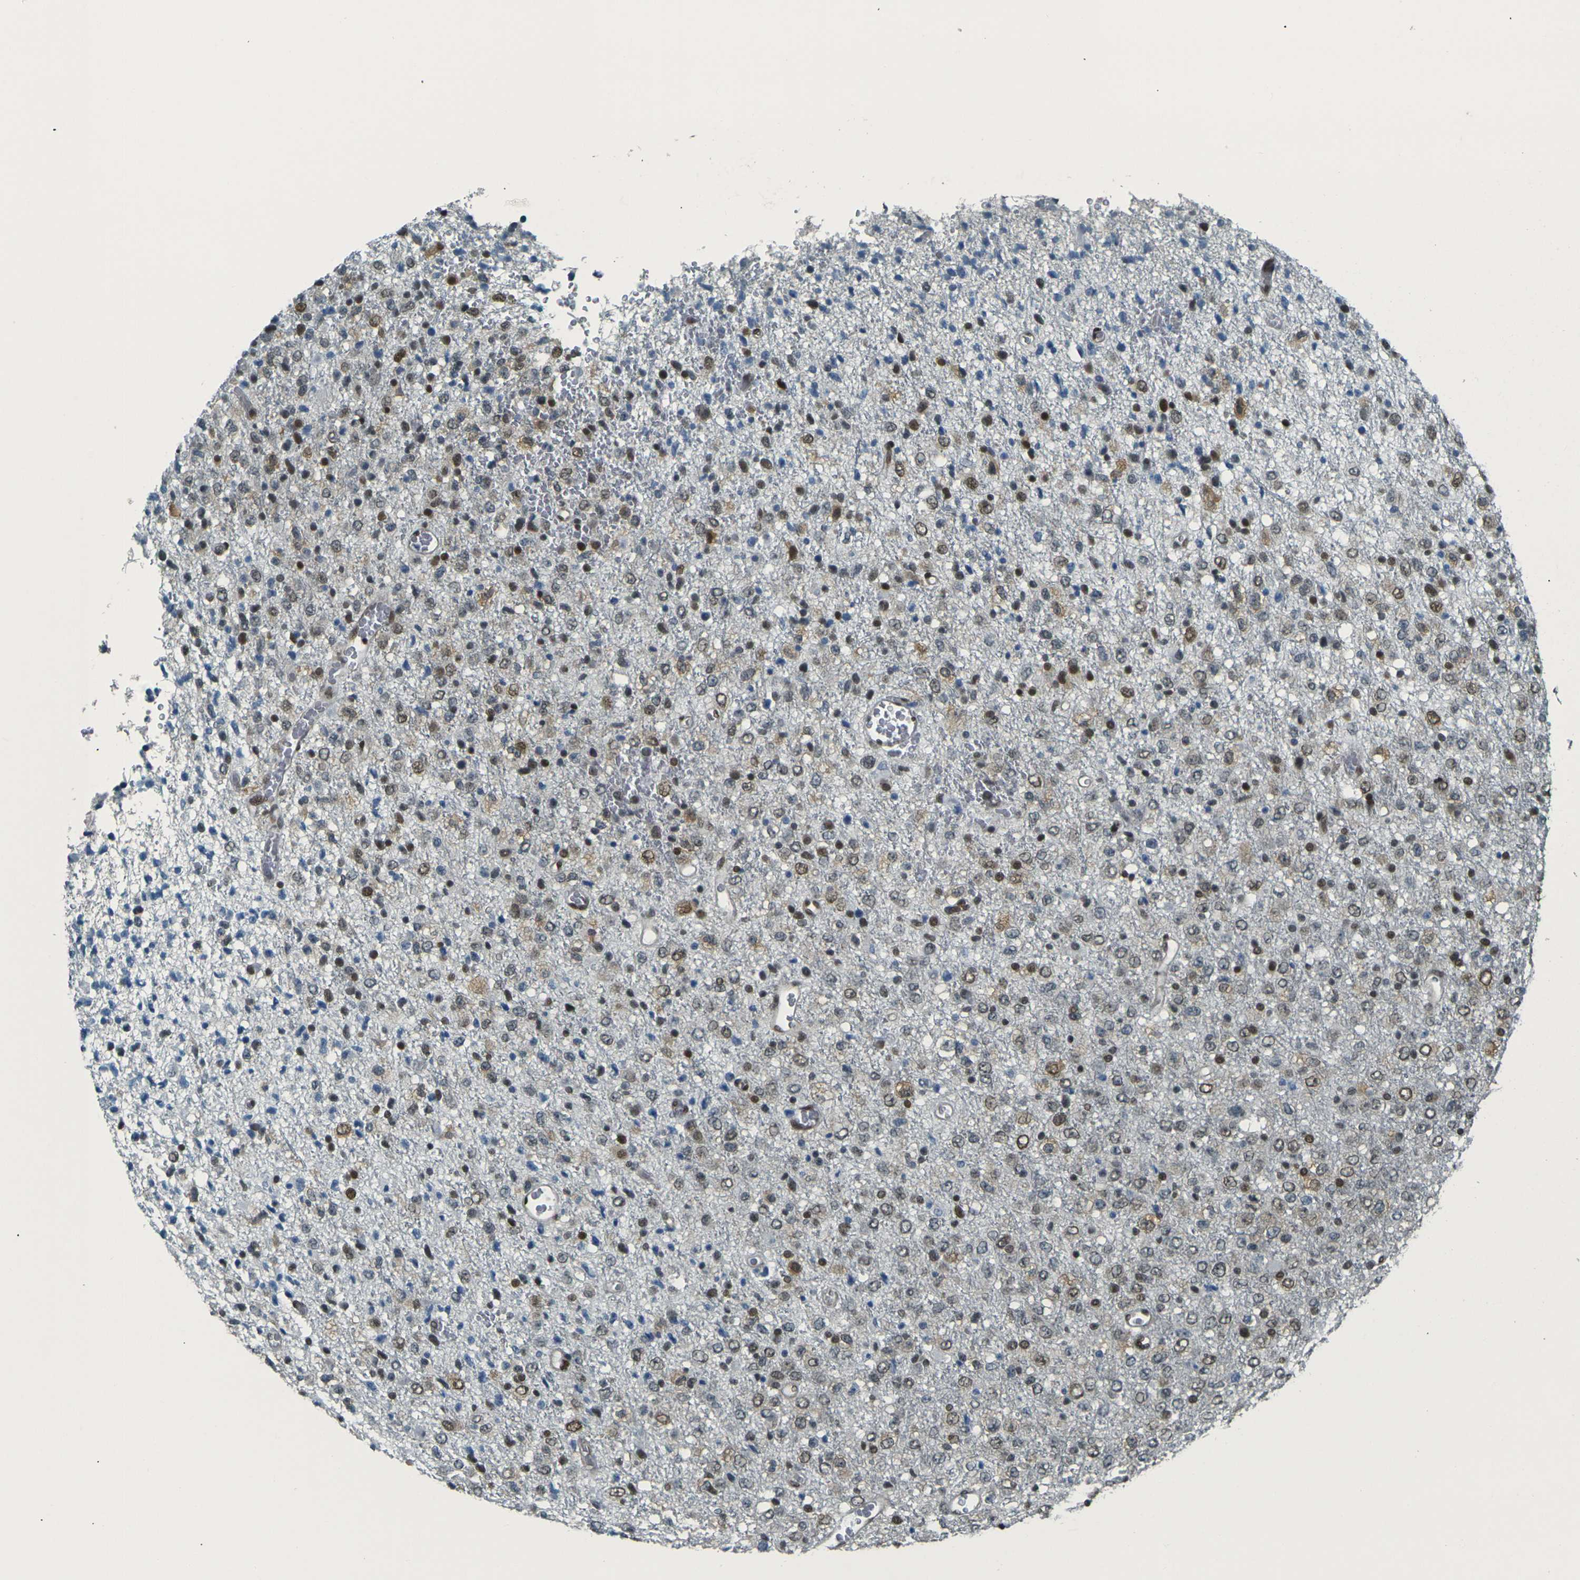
{"staining": {"intensity": "moderate", "quantity": "25%-75%", "location": "nuclear"}, "tissue": "glioma", "cell_type": "Tumor cells", "image_type": "cancer", "snomed": [{"axis": "morphology", "description": "Glioma, malignant, High grade"}, {"axis": "topography", "description": "pancreas cauda"}], "caption": "This image exhibits malignant glioma (high-grade) stained with immunohistochemistry to label a protein in brown. The nuclear of tumor cells show moderate positivity for the protein. Nuclei are counter-stained blue.", "gene": "NHEJ1", "patient": {"sex": "male", "age": 60}}